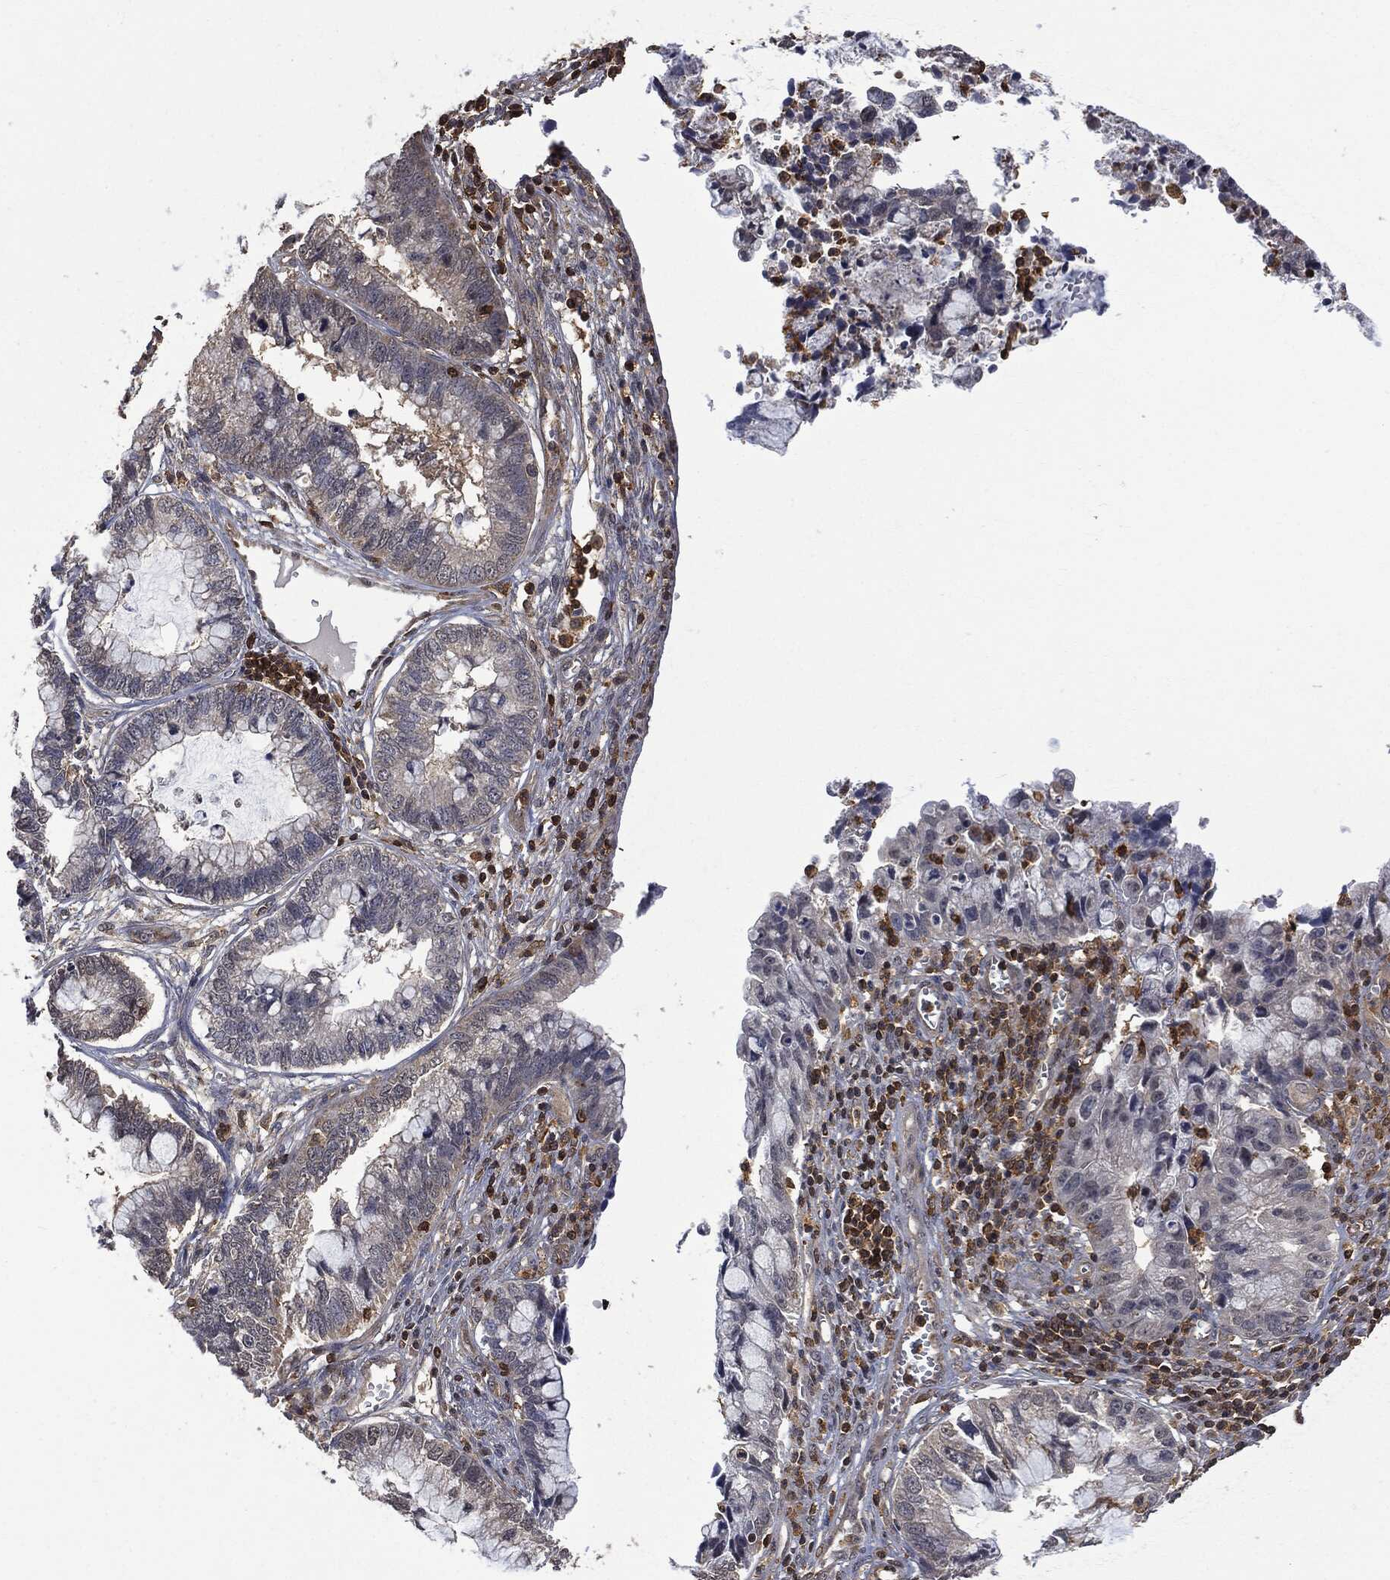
{"staining": {"intensity": "weak", "quantity": "<25%", "location": "cytoplasmic/membranous"}, "tissue": "cervical cancer", "cell_type": "Tumor cells", "image_type": "cancer", "snomed": [{"axis": "morphology", "description": "Adenocarcinoma, NOS"}, {"axis": "topography", "description": "Cervix"}], "caption": "A high-resolution micrograph shows immunohistochemistry (IHC) staining of adenocarcinoma (cervical), which exhibits no significant expression in tumor cells.", "gene": "PSMB10", "patient": {"sex": "female", "age": 44}}